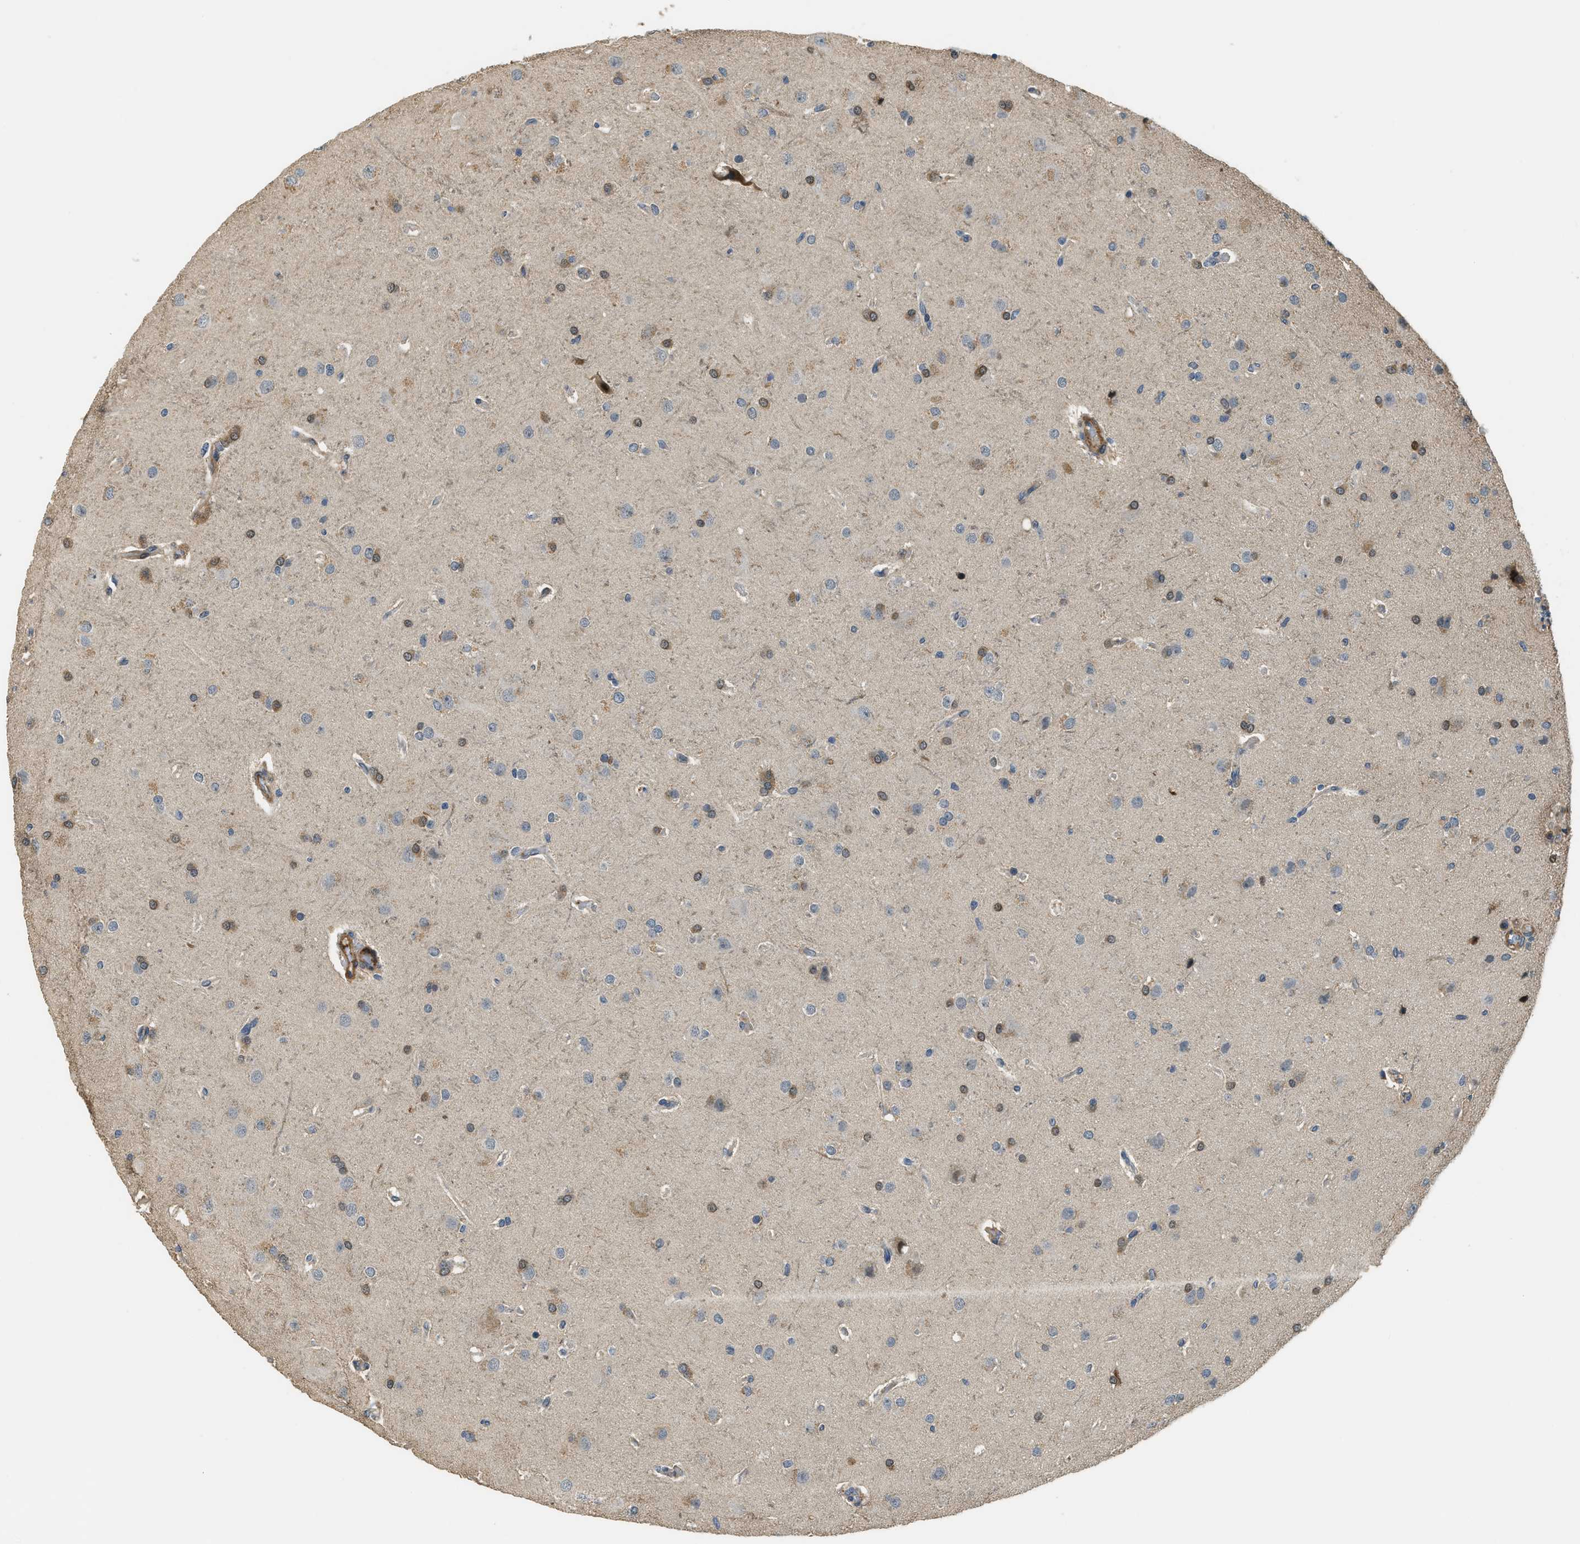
{"staining": {"intensity": "moderate", "quantity": "<25%", "location": "cytoplasmic/membranous"}, "tissue": "glioma", "cell_type": "Tumor cells", "image_type": "cancer", "snomed": [{"axis": "morphology", "description": "Glioma, malignant, High grade"}, {"axis": "topography", "description": "Brain"}], "caption": "Immunohistochemical staining of human malignant high-grade glioma shows moderate cytoplasmic/membranous protein positivity in about <25% of tumor cells. (DAB (3,3'-diaminobenzidine) IHC, brown staining for protein, blue staining for nuclei).", "gene": "ALOX12", "patient": {"sex": "female", "age": 58}}